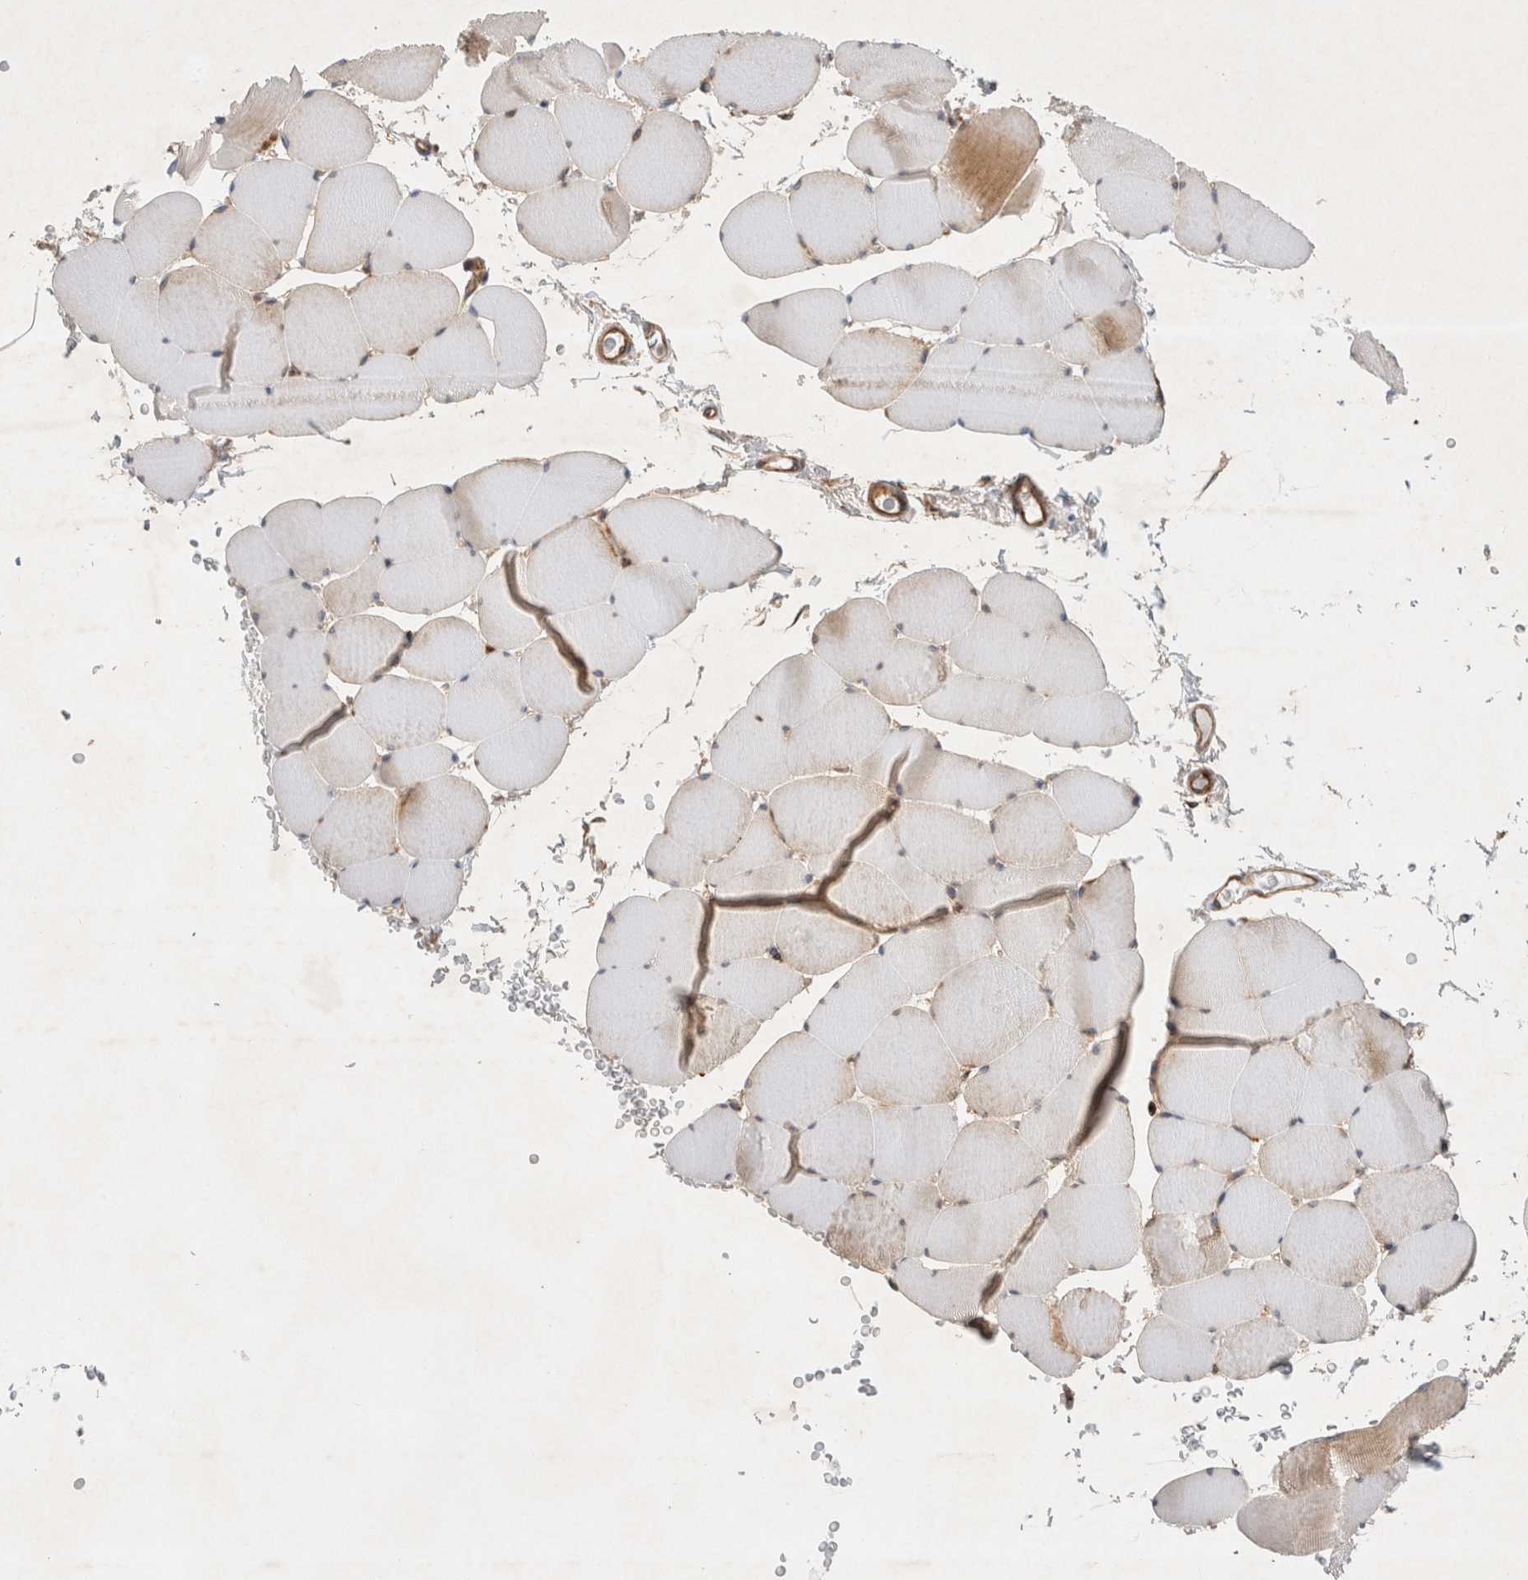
{"staining": {"intensity": "moderate", "quantity": "25%-75%", "location": "cytoplasmic/membranous"}, "tissue": "skeletal muscle", "cell_type": "Myocytes", "image_type": "normal", "snomed": [{"axis": "morphology", "description": "Normal tissue, NOS"}, {"axis": "topography", "description": "Skeletal muscle"}], "caption": "The immunohistochemical stain shows moderate cytoplasmic/membranous positivity in myocytes of normal skeletal muscle. (Brightfield microscopy of DAB IHC at high magnification).", "gene": "GPR150", "patient": {"sex": "male", "age": 62}}